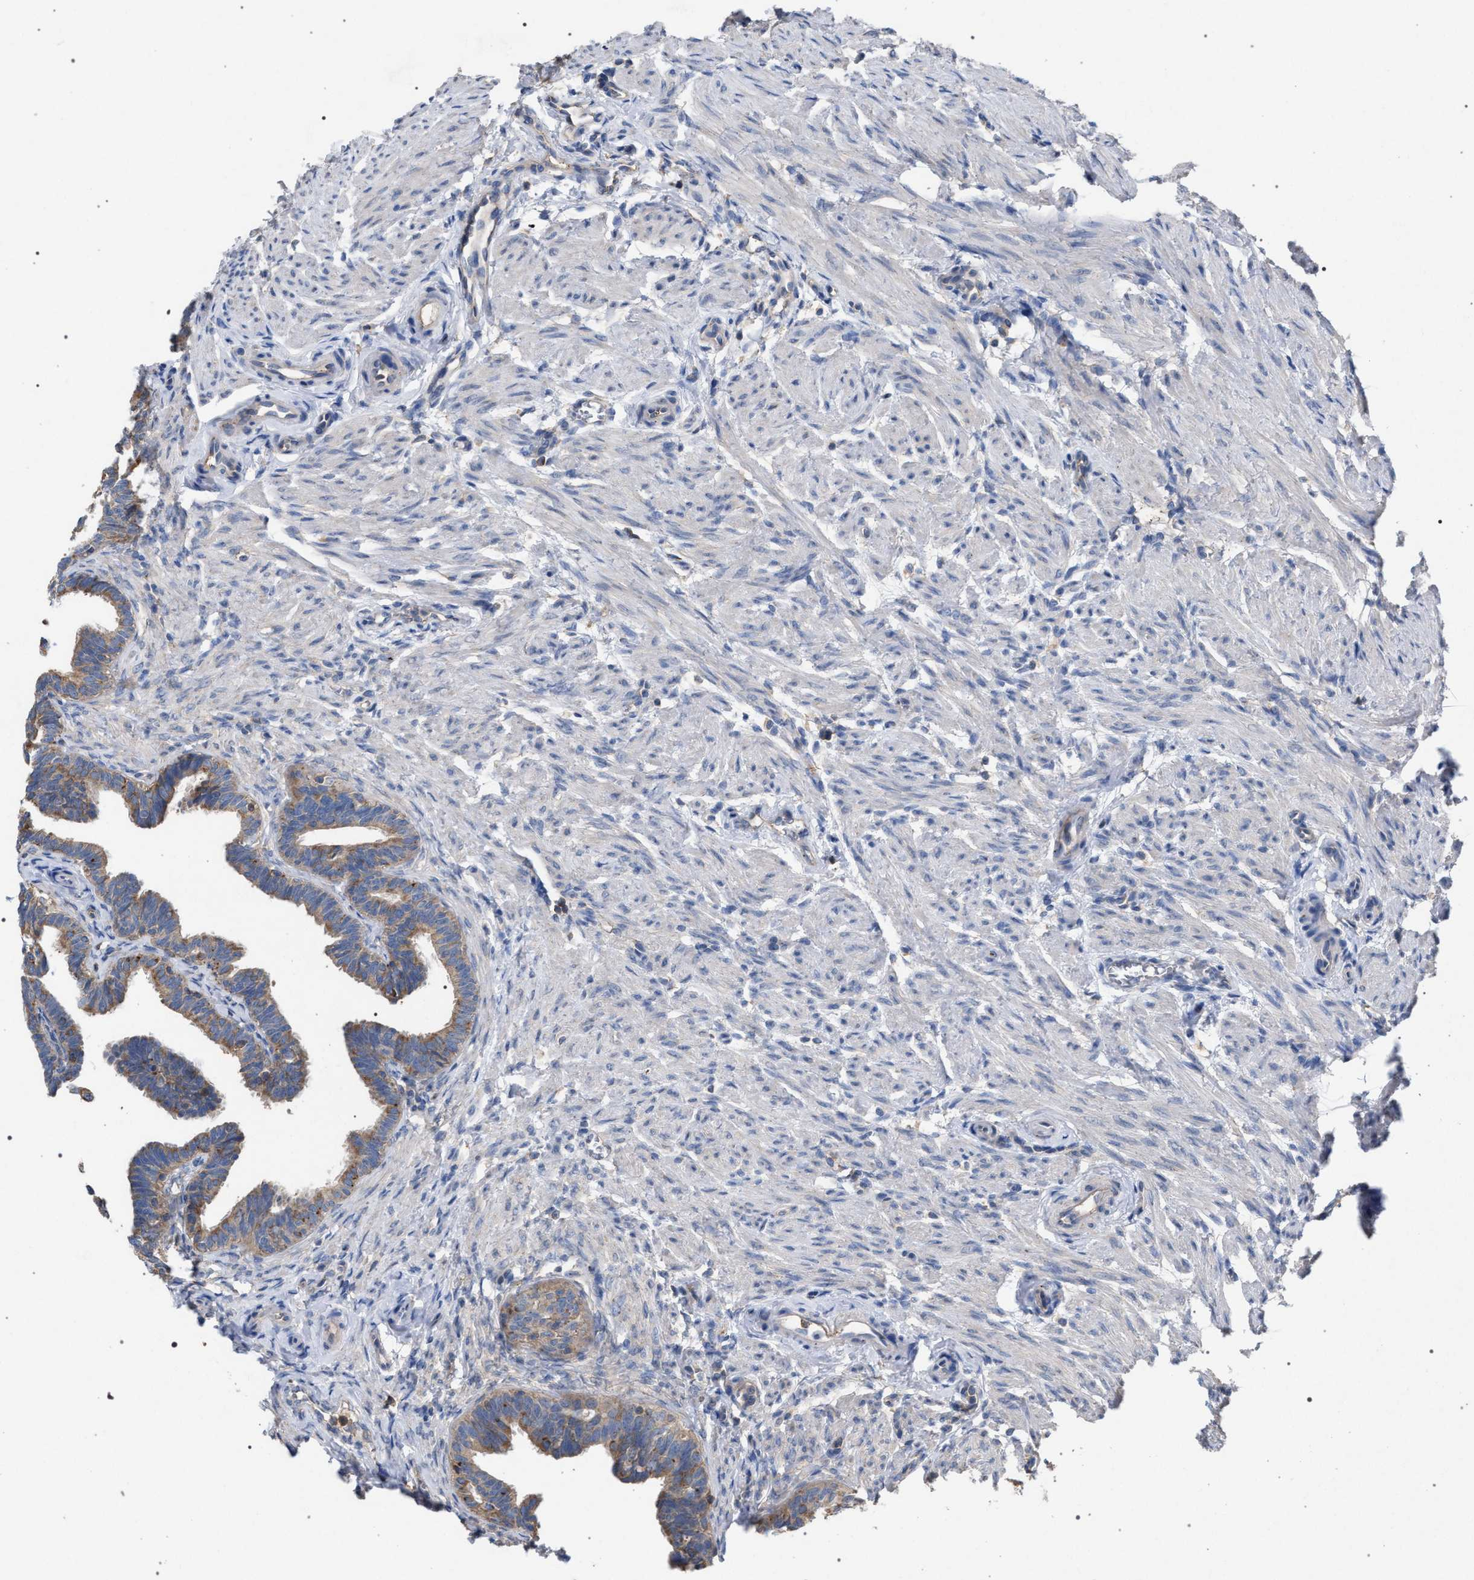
{"staining": {"intensity": "weak", "quantity": ">75%", "location": "cytoplasmic/membranous"}, "tissue": "fallopian tube", "cell_type": "Glandular cells", "image_type": "normal", "snomed": [{"axis": "morphology", "description": "Normal tissue, NOS"}, {"axis": "topography", "description": "Fallopian tube"}, {"axis": "topography", "description": "Ovary"}], "caption": "DAB (3,3'-diaminobenzidine) immunohistochemical staining of unremarkable human fallopian tube displays weak cytoplasmic/membranous protein expression in about >75% of glandular cells. The protein of interest is stained brown, and the nuclei are stained in blue (DAB IHC with brightfield microscopy, high magnification).", "gene": "VPS13A", "patient": {"sex": "female", "age": 23}}